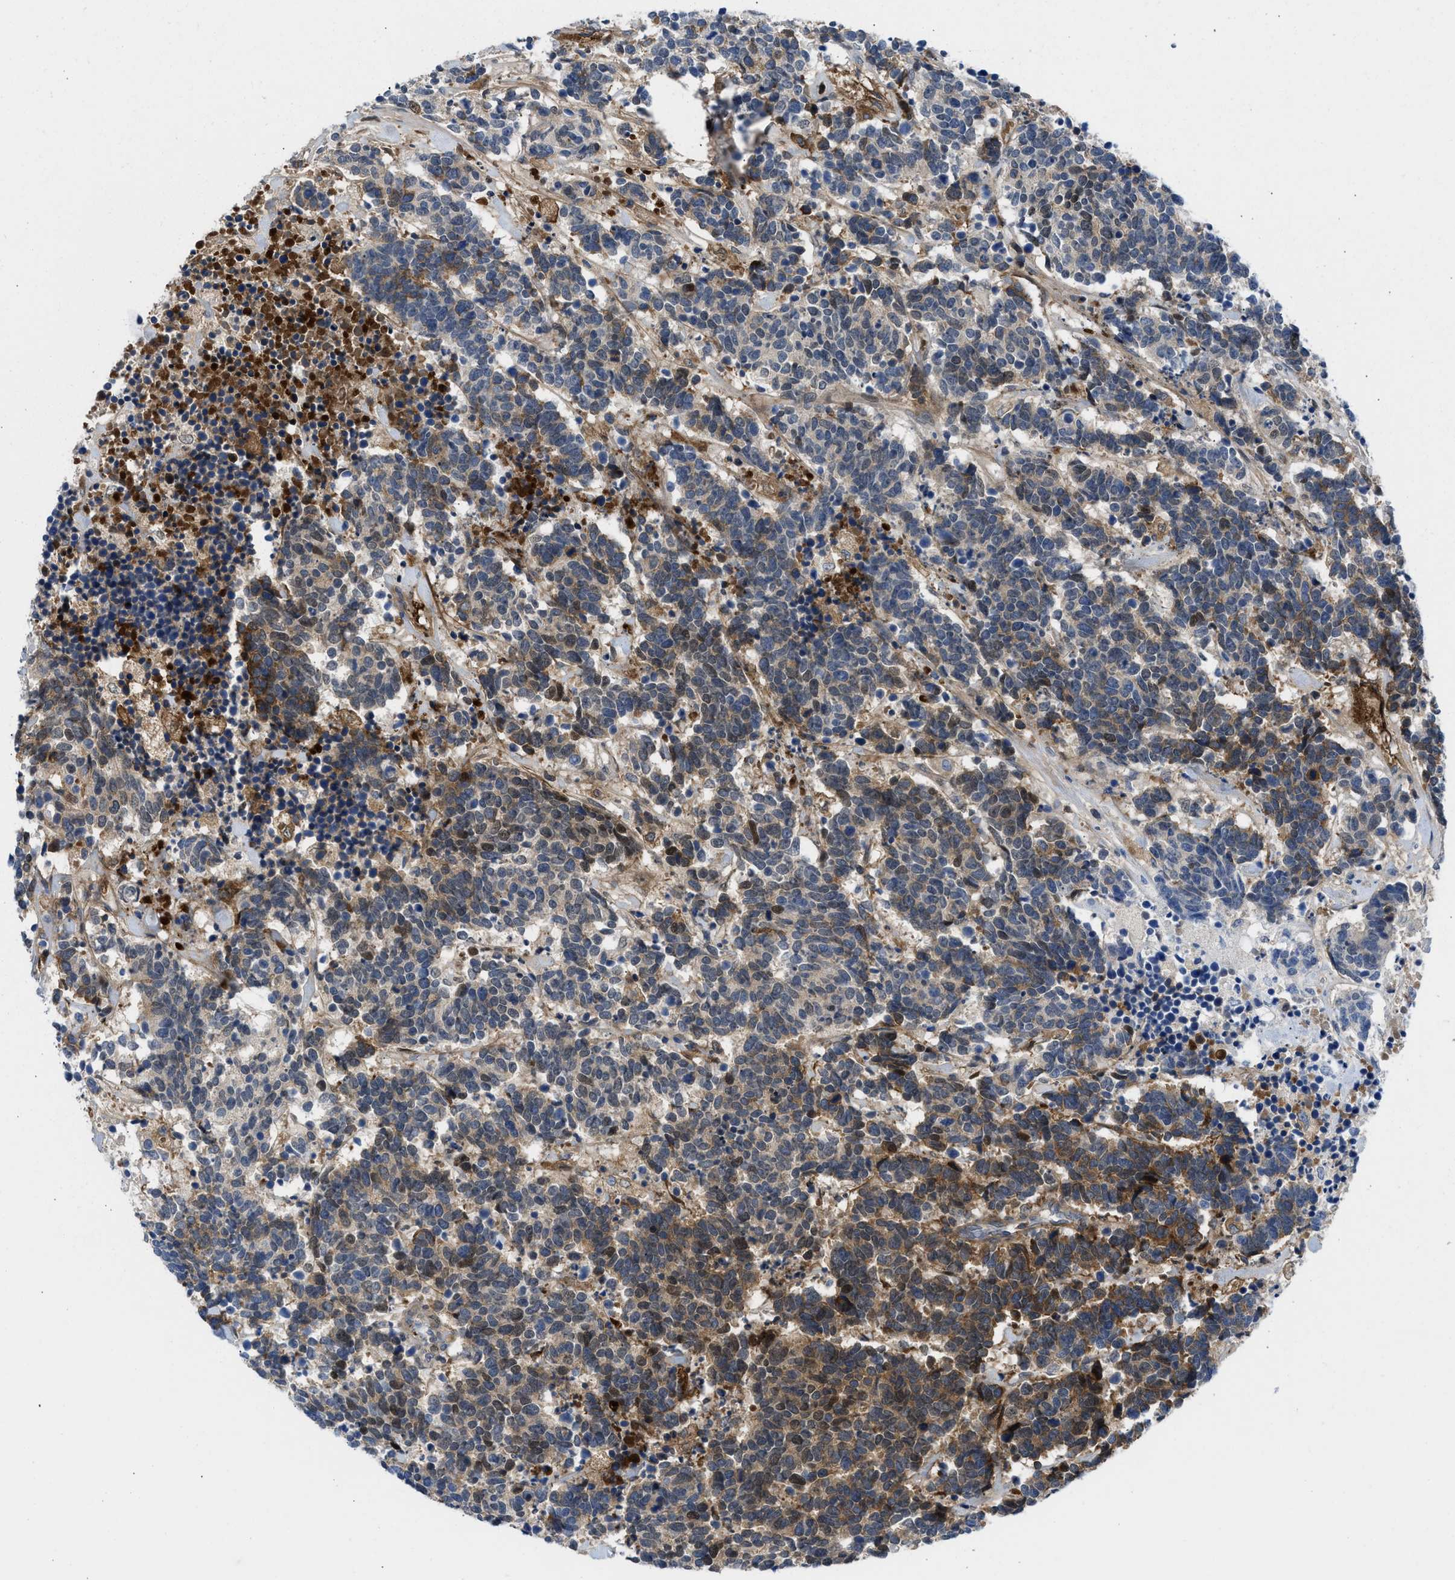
{"staining": {"intensity": "moderate", "quantity": "25%-75%", "location": "cytoplasmic/membranous,nuclear"}, "tissue": "carcinoid", "cell_type": "Tumor cells", "image_type": "cancer", "snomed": [{"axis": "morphology", "description": "Carcinoma, NOS"}, {"axis": "morphology", "description": "Carcinoid, malignant, NOS"}, {"axis": "topography", "description": "Urinary bladder"}], "caption": "IHC of carcinoma reveals medium levels of moderate cytoplasmic/membranous and nuclear positivity in about 25%-75% of tumor cells.", "gene": "LEF1", "patient": {"sex": "male", "age": 57}}